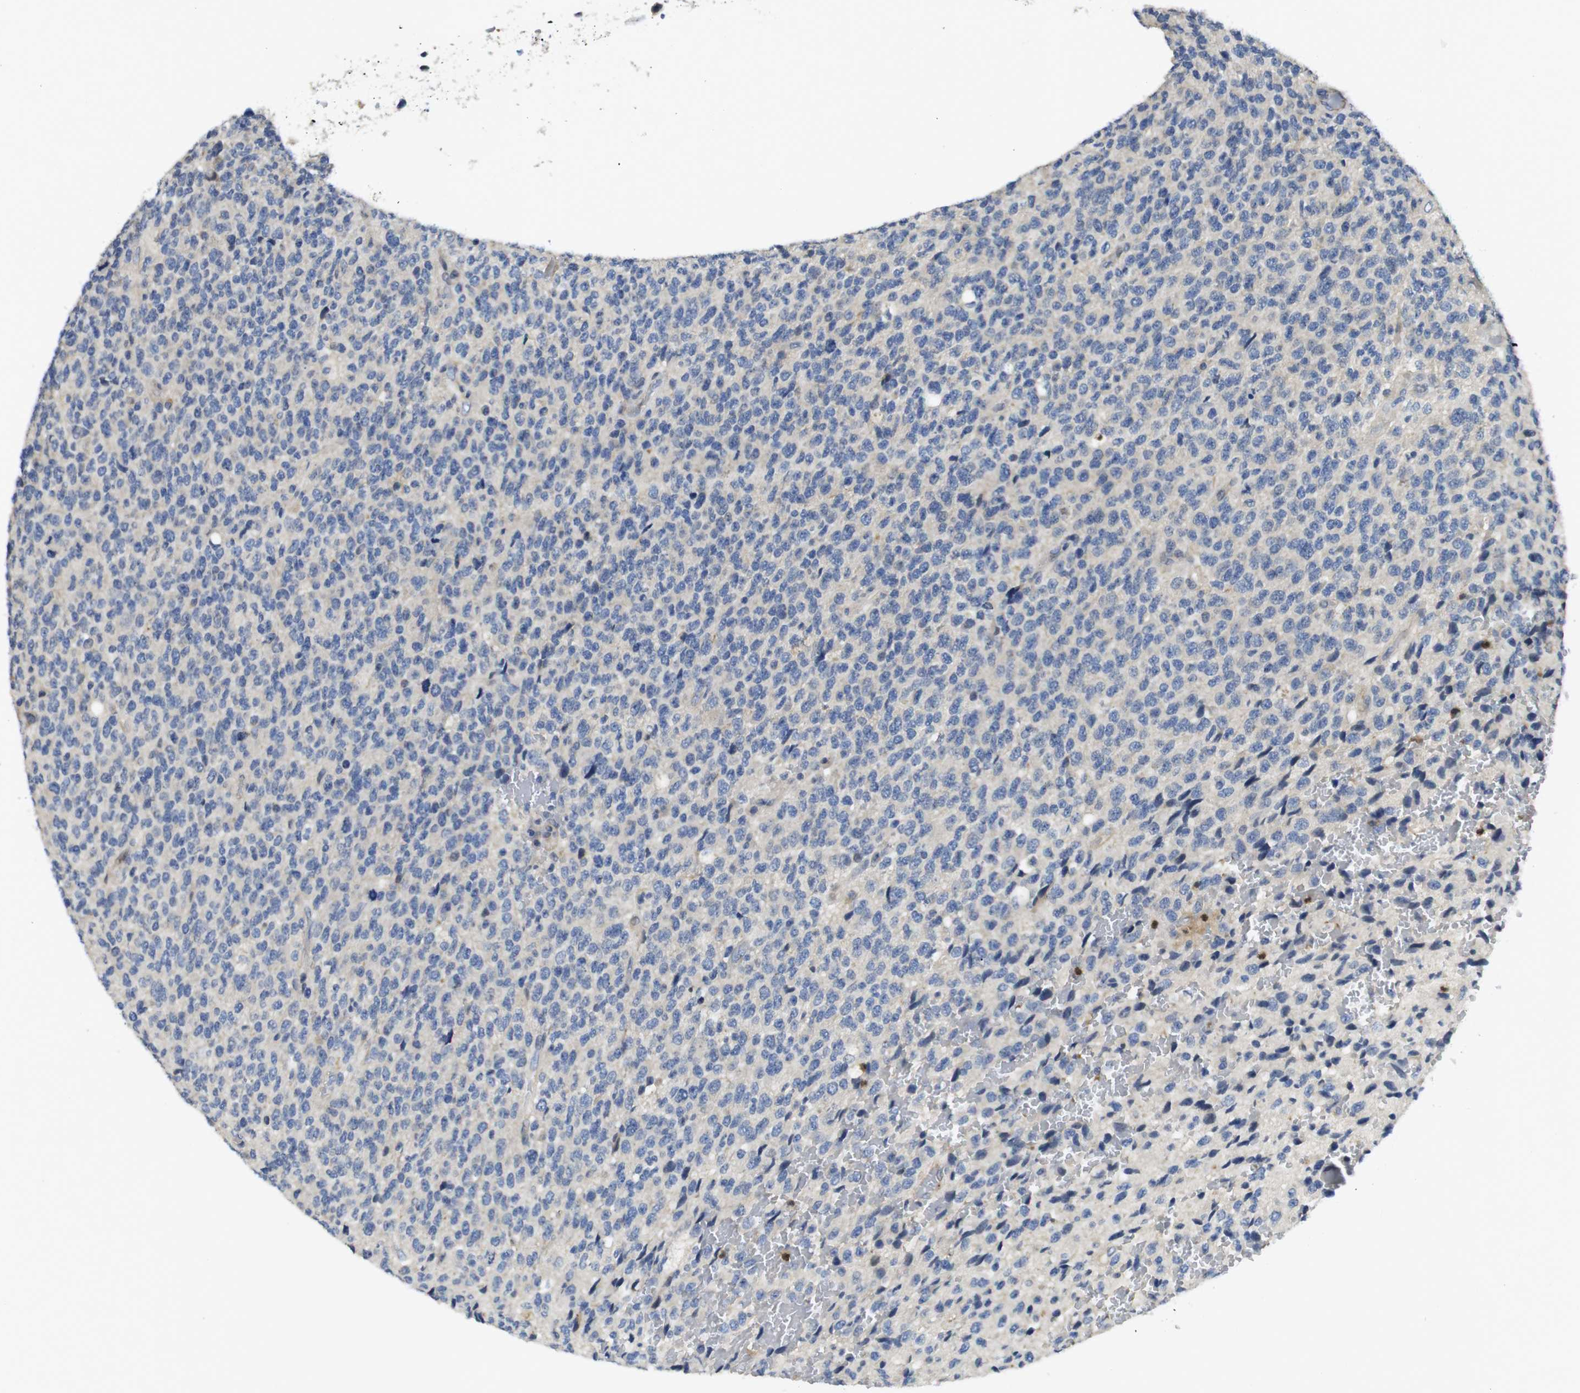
{"staining": {"intensity": "negative", "quantity": "none", "location": "none"}, "tissue": "glioma", "cell_type": "Tumor cells", "image_type": "cancer", "snomed": [{"axis": "morphology", "description": "Glioma, malignant, High grade"}, {"axis": "topography", "description": "pancreas cauda"}], "caption": "Protein analysis of malignant glioma (high-grade) exhibits no significant expression in tumor cells.", "gene": "FNTA", "patient": {"sex": "male", "age": 60}}